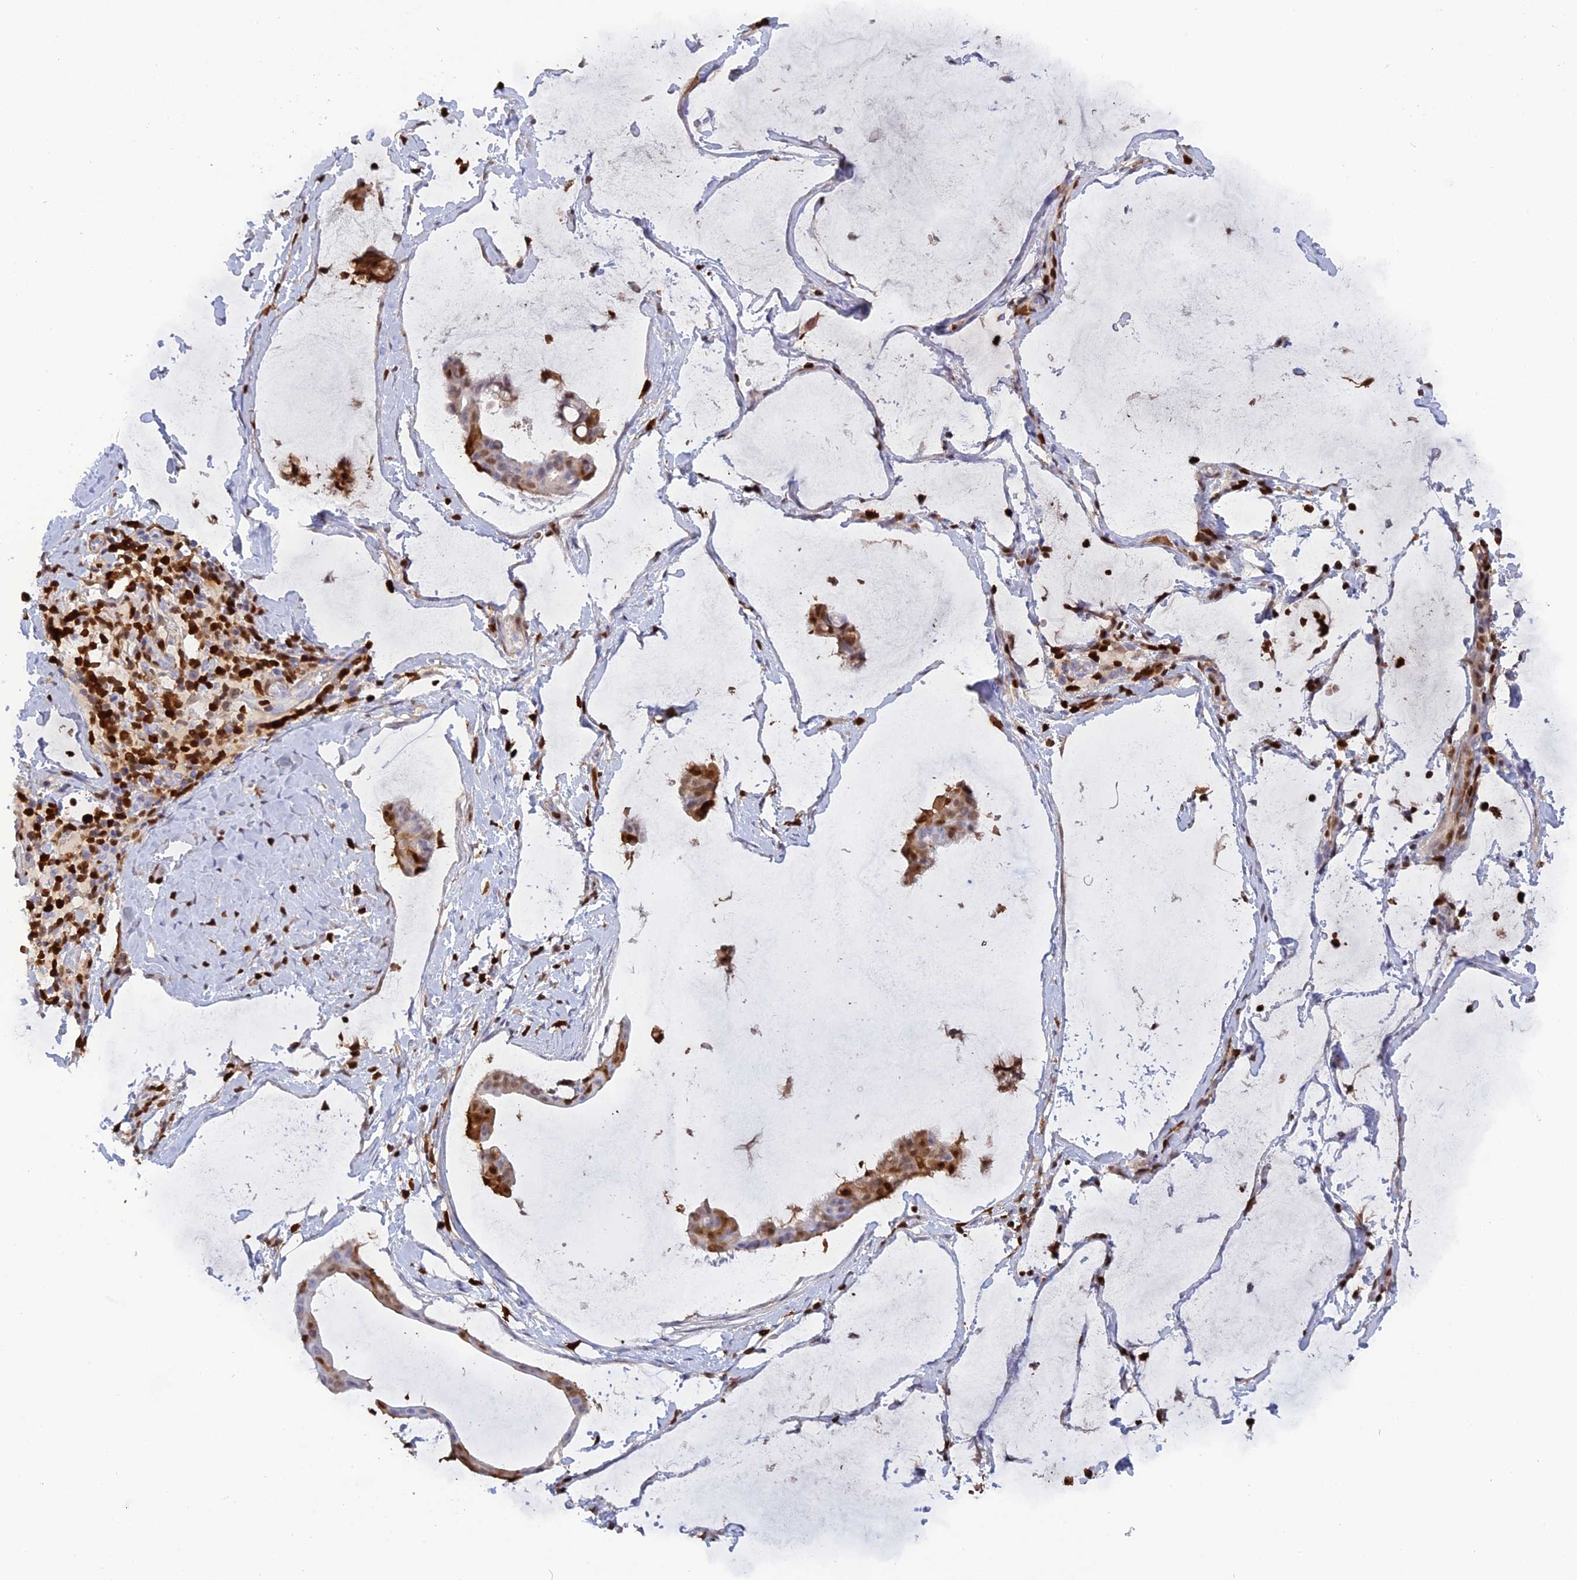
{"staining": {"intensity": "moderate", "quantity": "<25%", "location": "cytoplasmic/membranous,nuclear"}, "tissue": "ovarian cancer", "cell_type": "Tumor cells", "image_type": "cancer", "snomed": [{"axis": "morphology", "description": "Cystadenocarcinoma, mucinous, NOS"}, {"axis": "topography", "description": "Ovary"}], "caption": "Immunohistochemistry (IHC) image of human ovarian cancer stained for a protein (brown), which shows low levels of moderate cytoplasmic/membranous and nuclear expression in approximately <25% of tumor cells.", "gene": "PGBD4", "patient": {"sex": "female", "age": 73}}